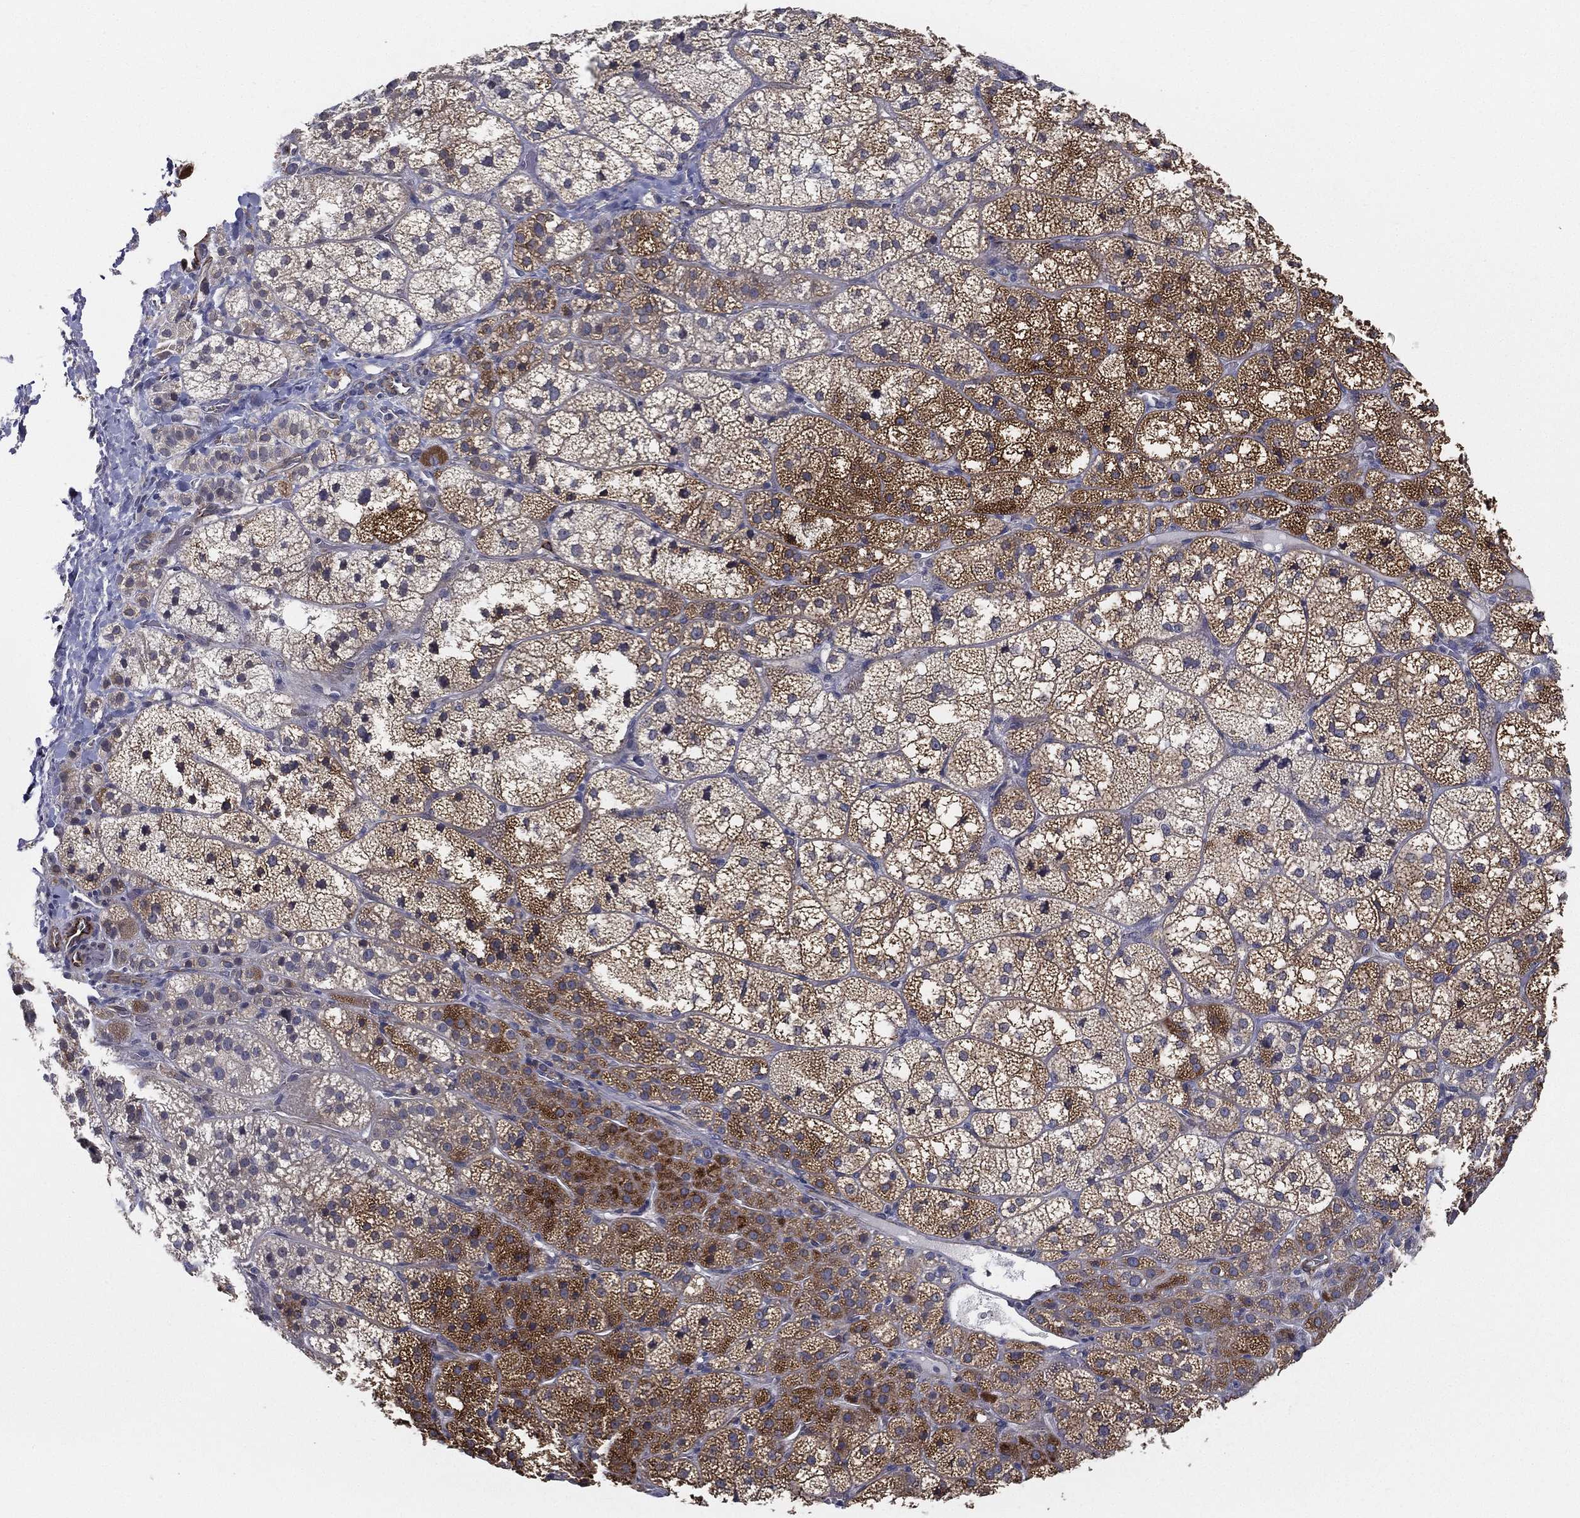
{"staining": {"intensity": "strong", "quantity": "25%-75%", "location": "cytoplasmic/membranous"}, "tissue": "adrenal gland", "cell_type": "Glandular cells", "image_type": "normal", "snomed": [{"axis": "morphology", "description": "Normal tissue, NOS"}, {"axis": "topography", "description": "Adrenal gland"}], "caption": "Protein staining reveals strong cytoplasmic/membranous expression in about 25%-75% of glandular cells in unremarkable adrenal gland.", "gene": "LRRC56", "patient": {"sex": "female", "age": 60}}